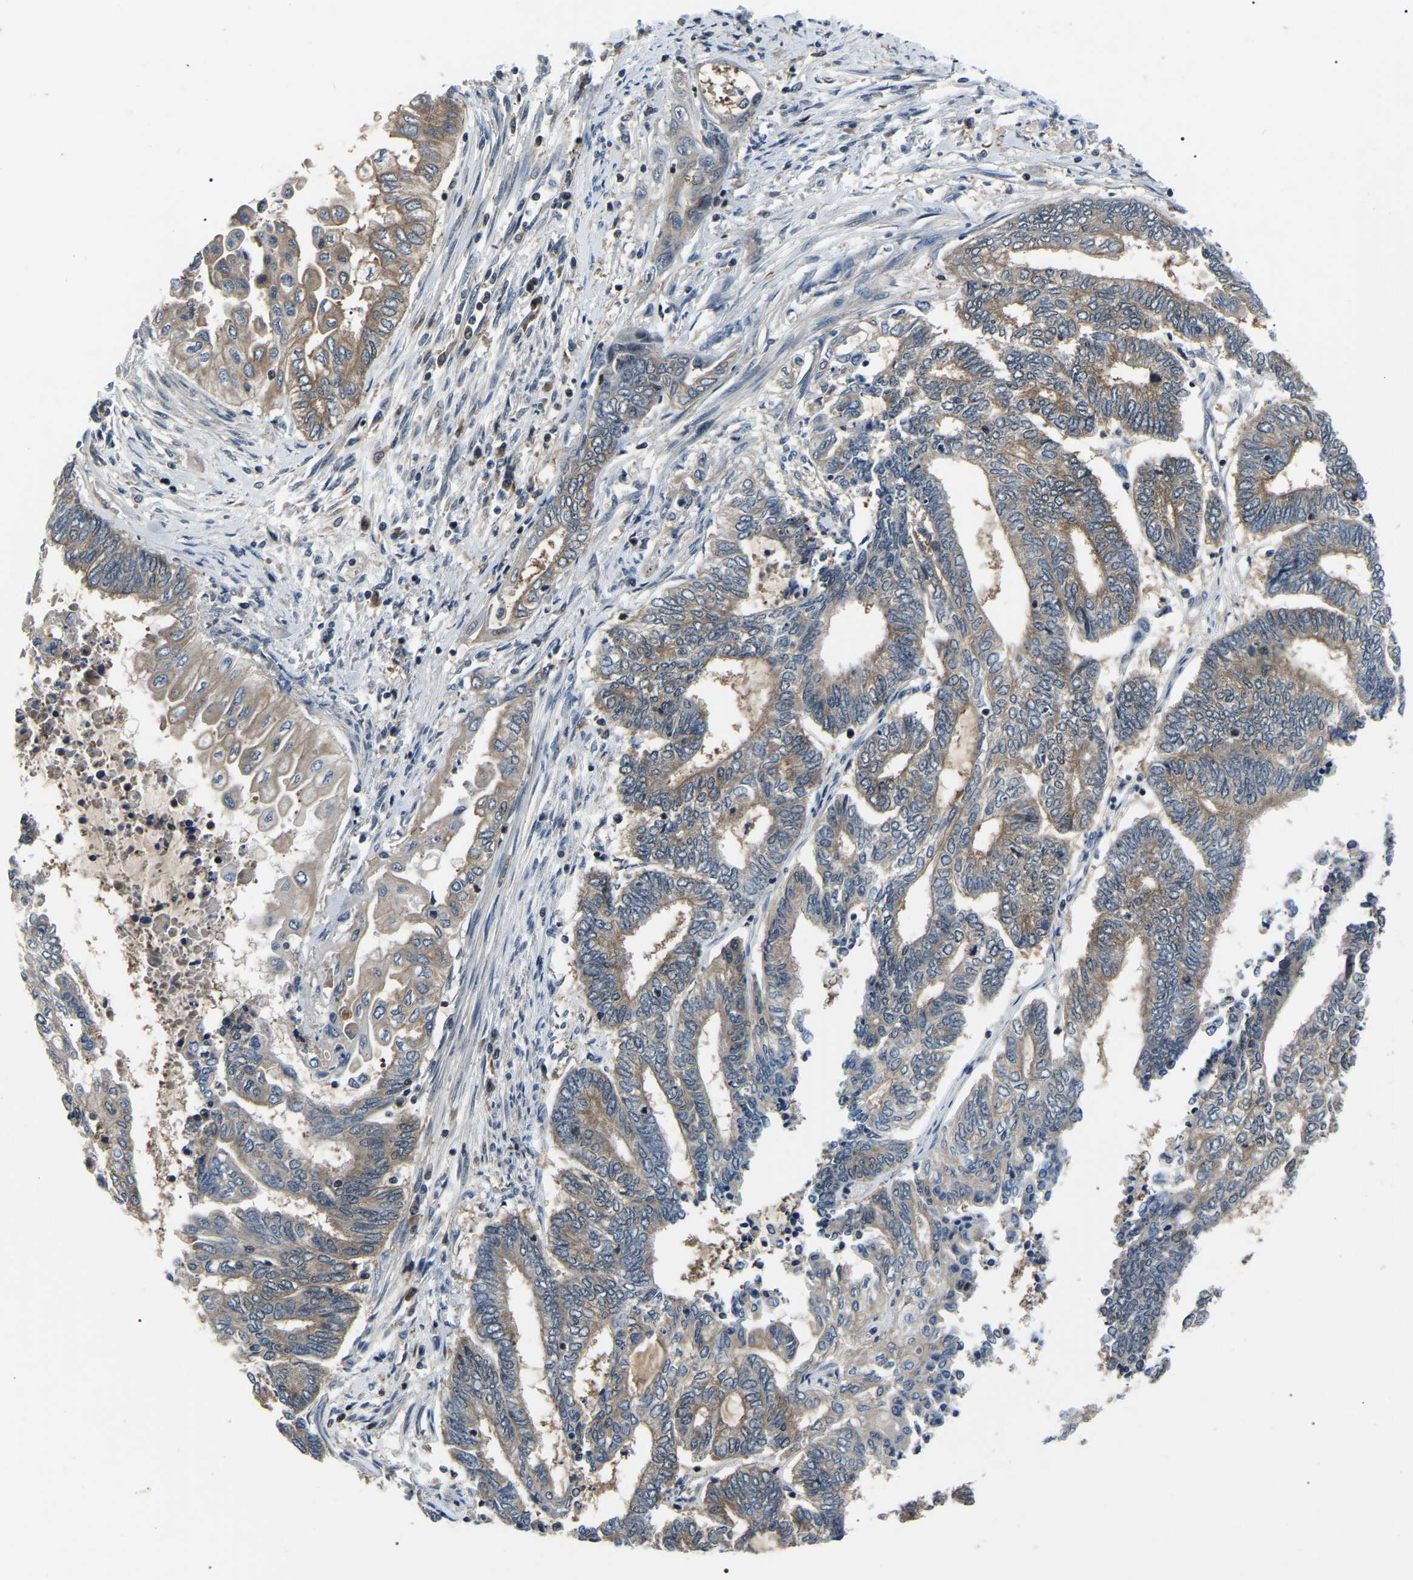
{"staining": {"intensity": "weak", "quantity": ">75%", "location": "cytoplasmic/membranous"}, "tissue": "endometrial cancer", "cell_type": "Tumor cells", "image_type": "cancer", "snomed": [{"axis": "morphology", "description": "Adenocarcinoma, NOS"}, {"axis": "topography", "description": "Uterus"}, {"axis": "topography", "description": "Endometrium"}], "caption": "Tumor cells exhibit weak cytoplasmic/membranous staining in about >75% of cells in adenocarcinoma (endometrial).", "gene": "RRP1B", "patient": {"sex": "female", "age": 70}}